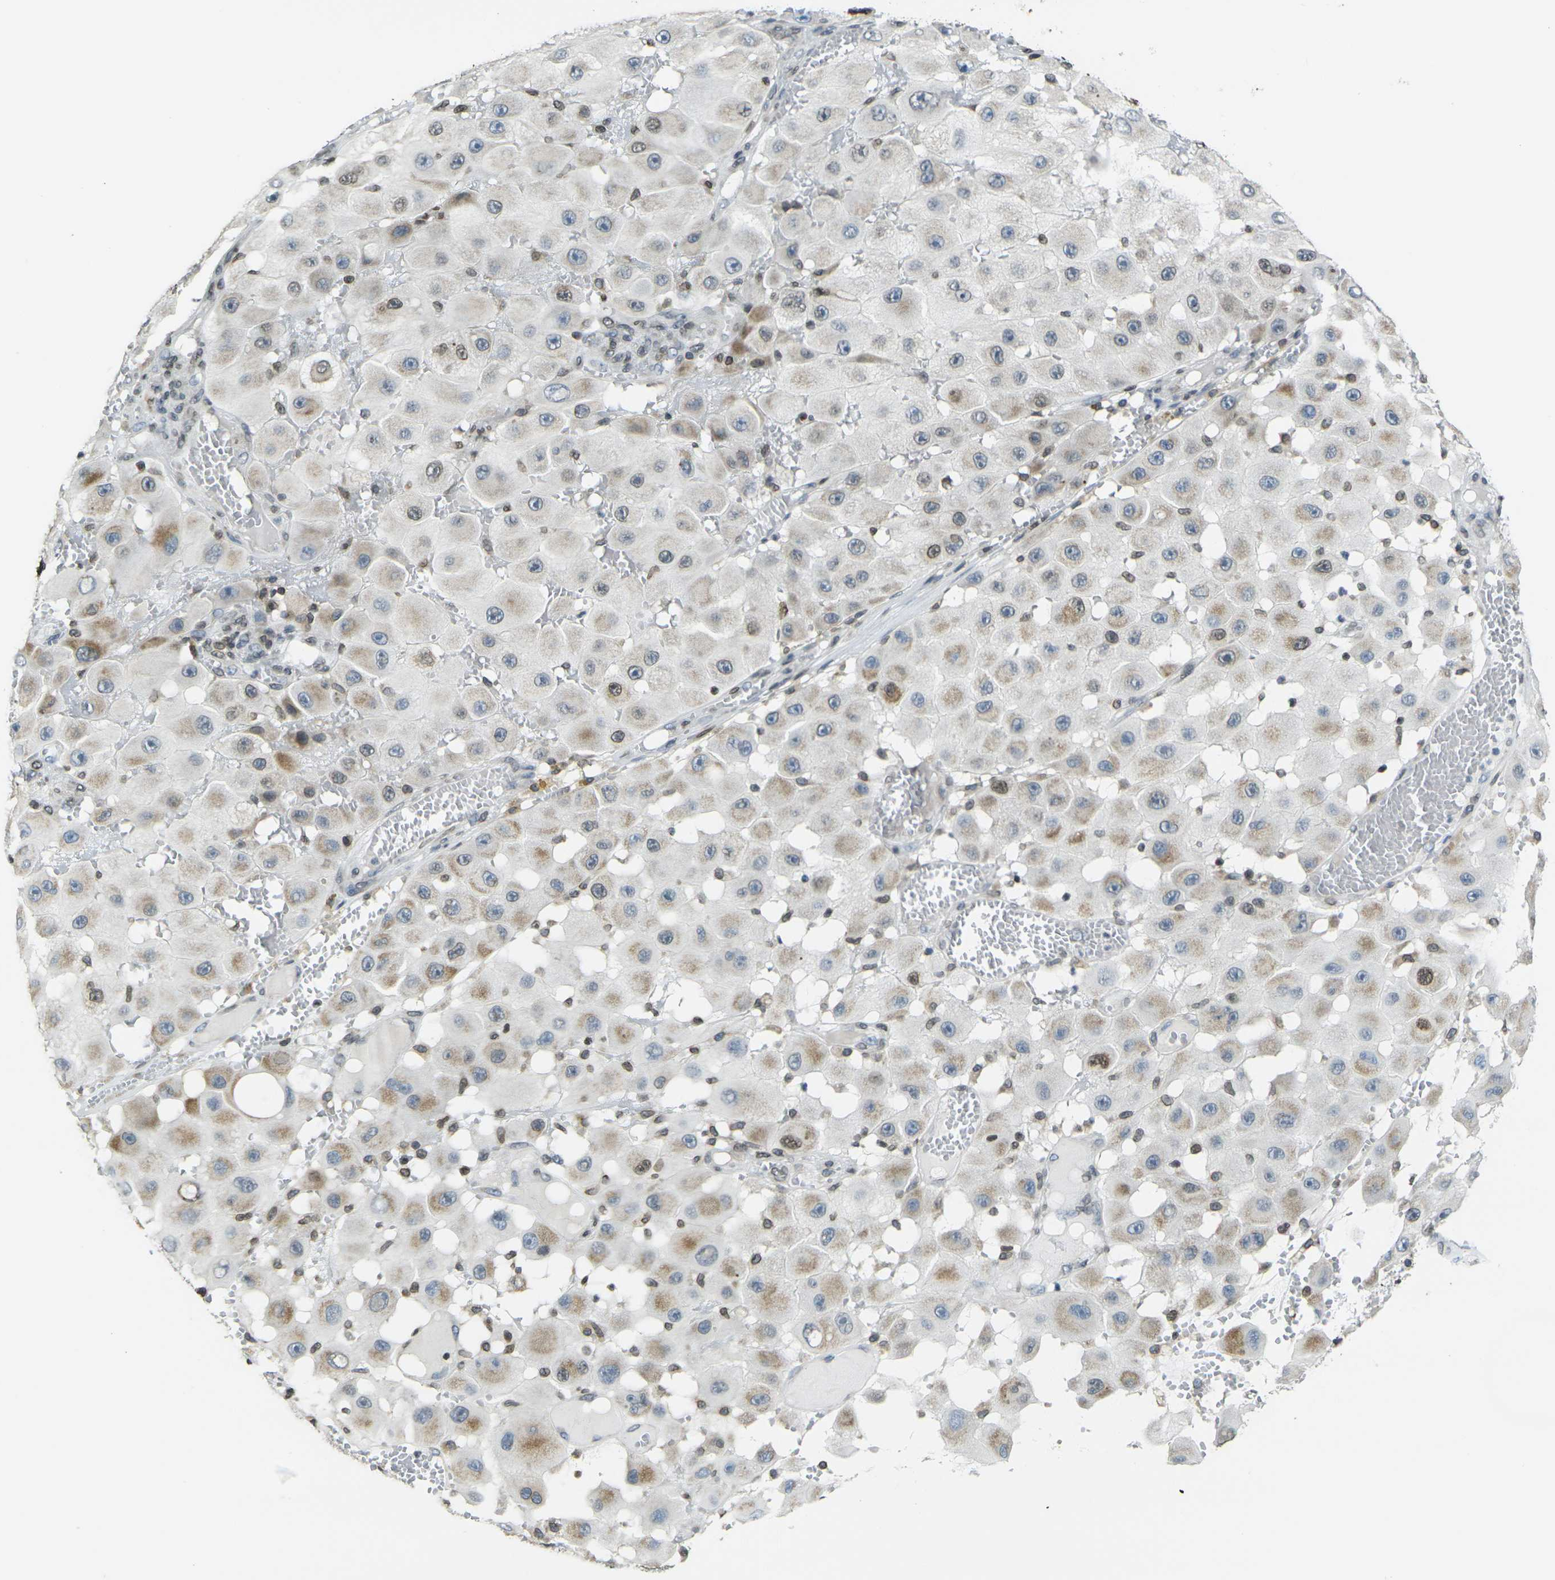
{"staining": {"intensity": "strong", "quantity": "<25%", "location": "cytoplasmic/membranous,nuclear"}, "tissue": "melanoma", "cell_type": "Tumor cells", "image_type": "cancer", "snomed": [{"axis": "morphology", "description": "Malignant melanoma, NOS"}, {"axis": "topography", "description": "Skin"}], "caption": "Immunohistochemistry image of melanoma stained for a protein (brown), which exhibits medium levels of strong cytoplasmic/membranous and nuclear positivity in about <25% of tumor cells.", "gene": "BRDT", "patient": {"sex": "female", "age": 81}}